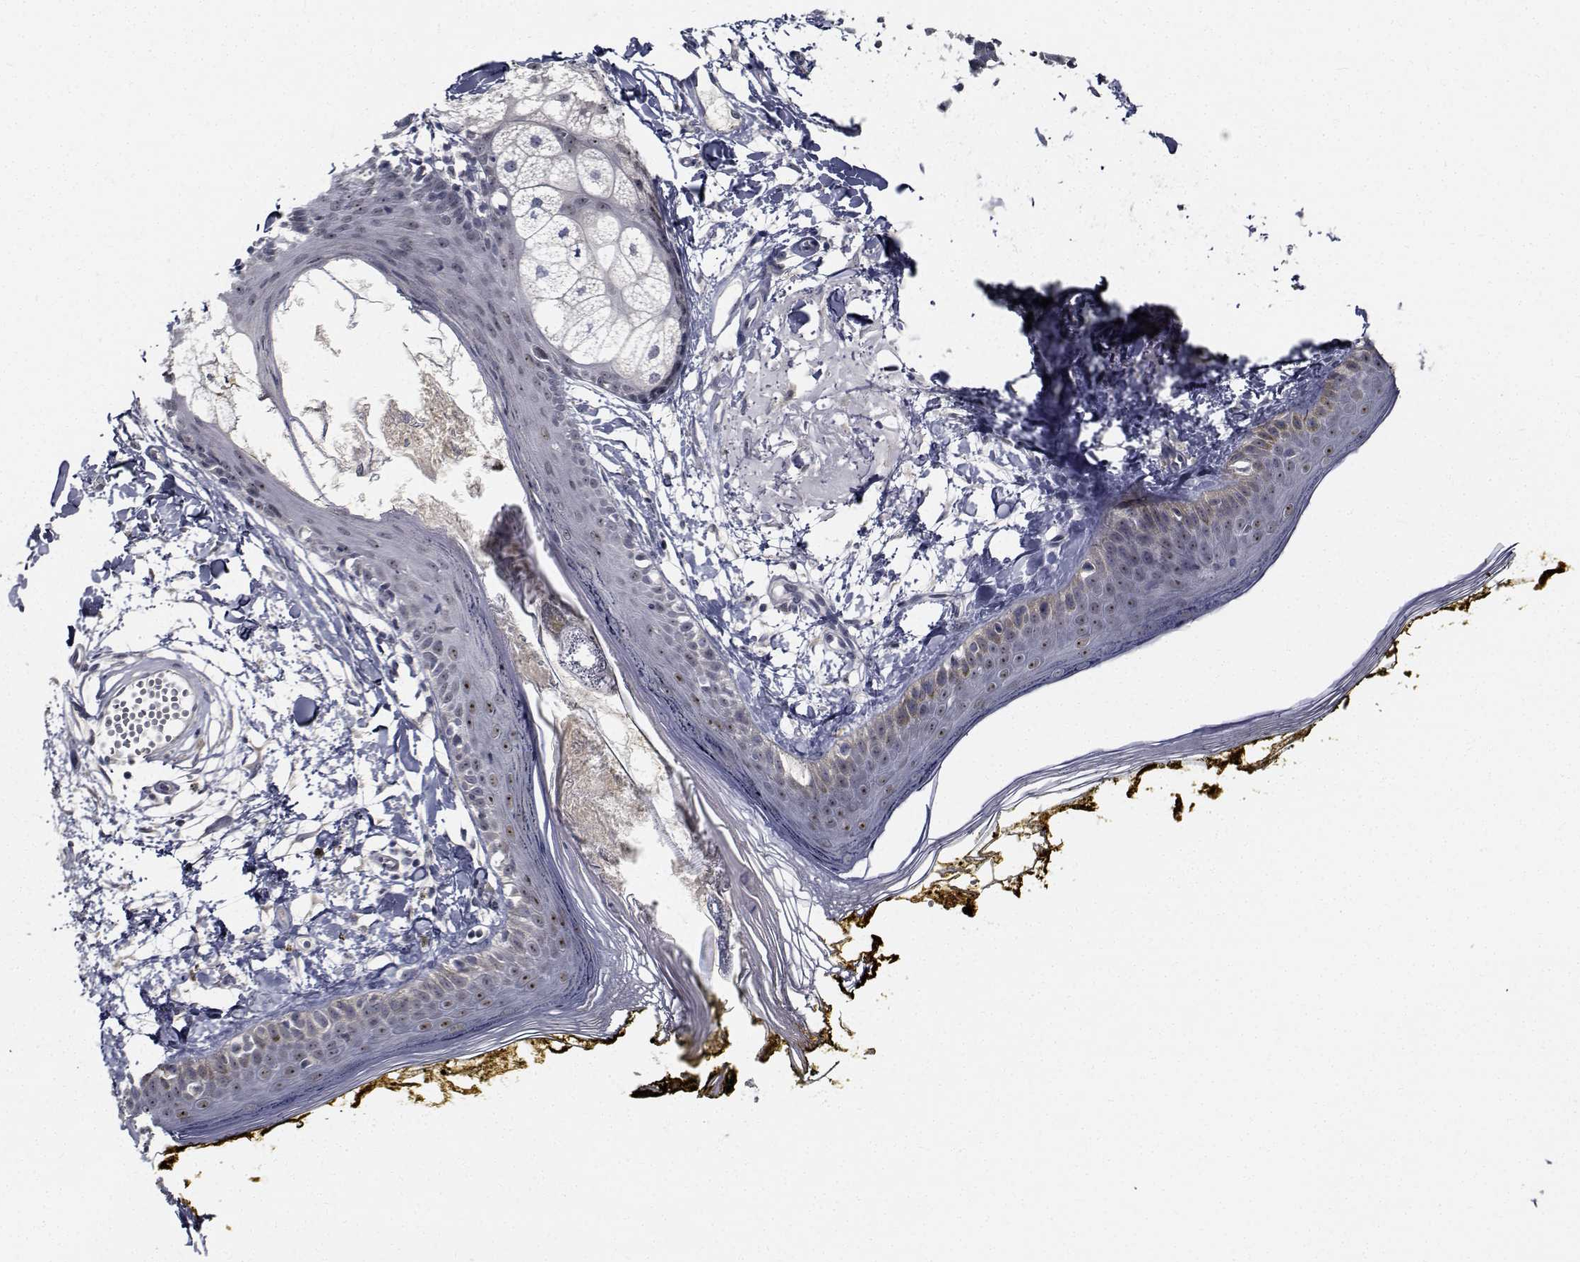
{"staining": {"intensity": "negative", "quantity": "none", "location": "none"}, "tissue": "skin", "cell_type": "Fibroblasts", "image_type": "normal", "snomed": [{"axis": "morphology", "description": "Normal tissue, NOS"}, {"axis": "topography", "description": "Skin"}], "caption": "Immunohistochemistry (IHC) photomicrograph of normal skin stained for a protein (brown), which exhibits no positivity in fibroblasts.", "gene": "NVL", "patient": {"sex": "male", "age": 76}}